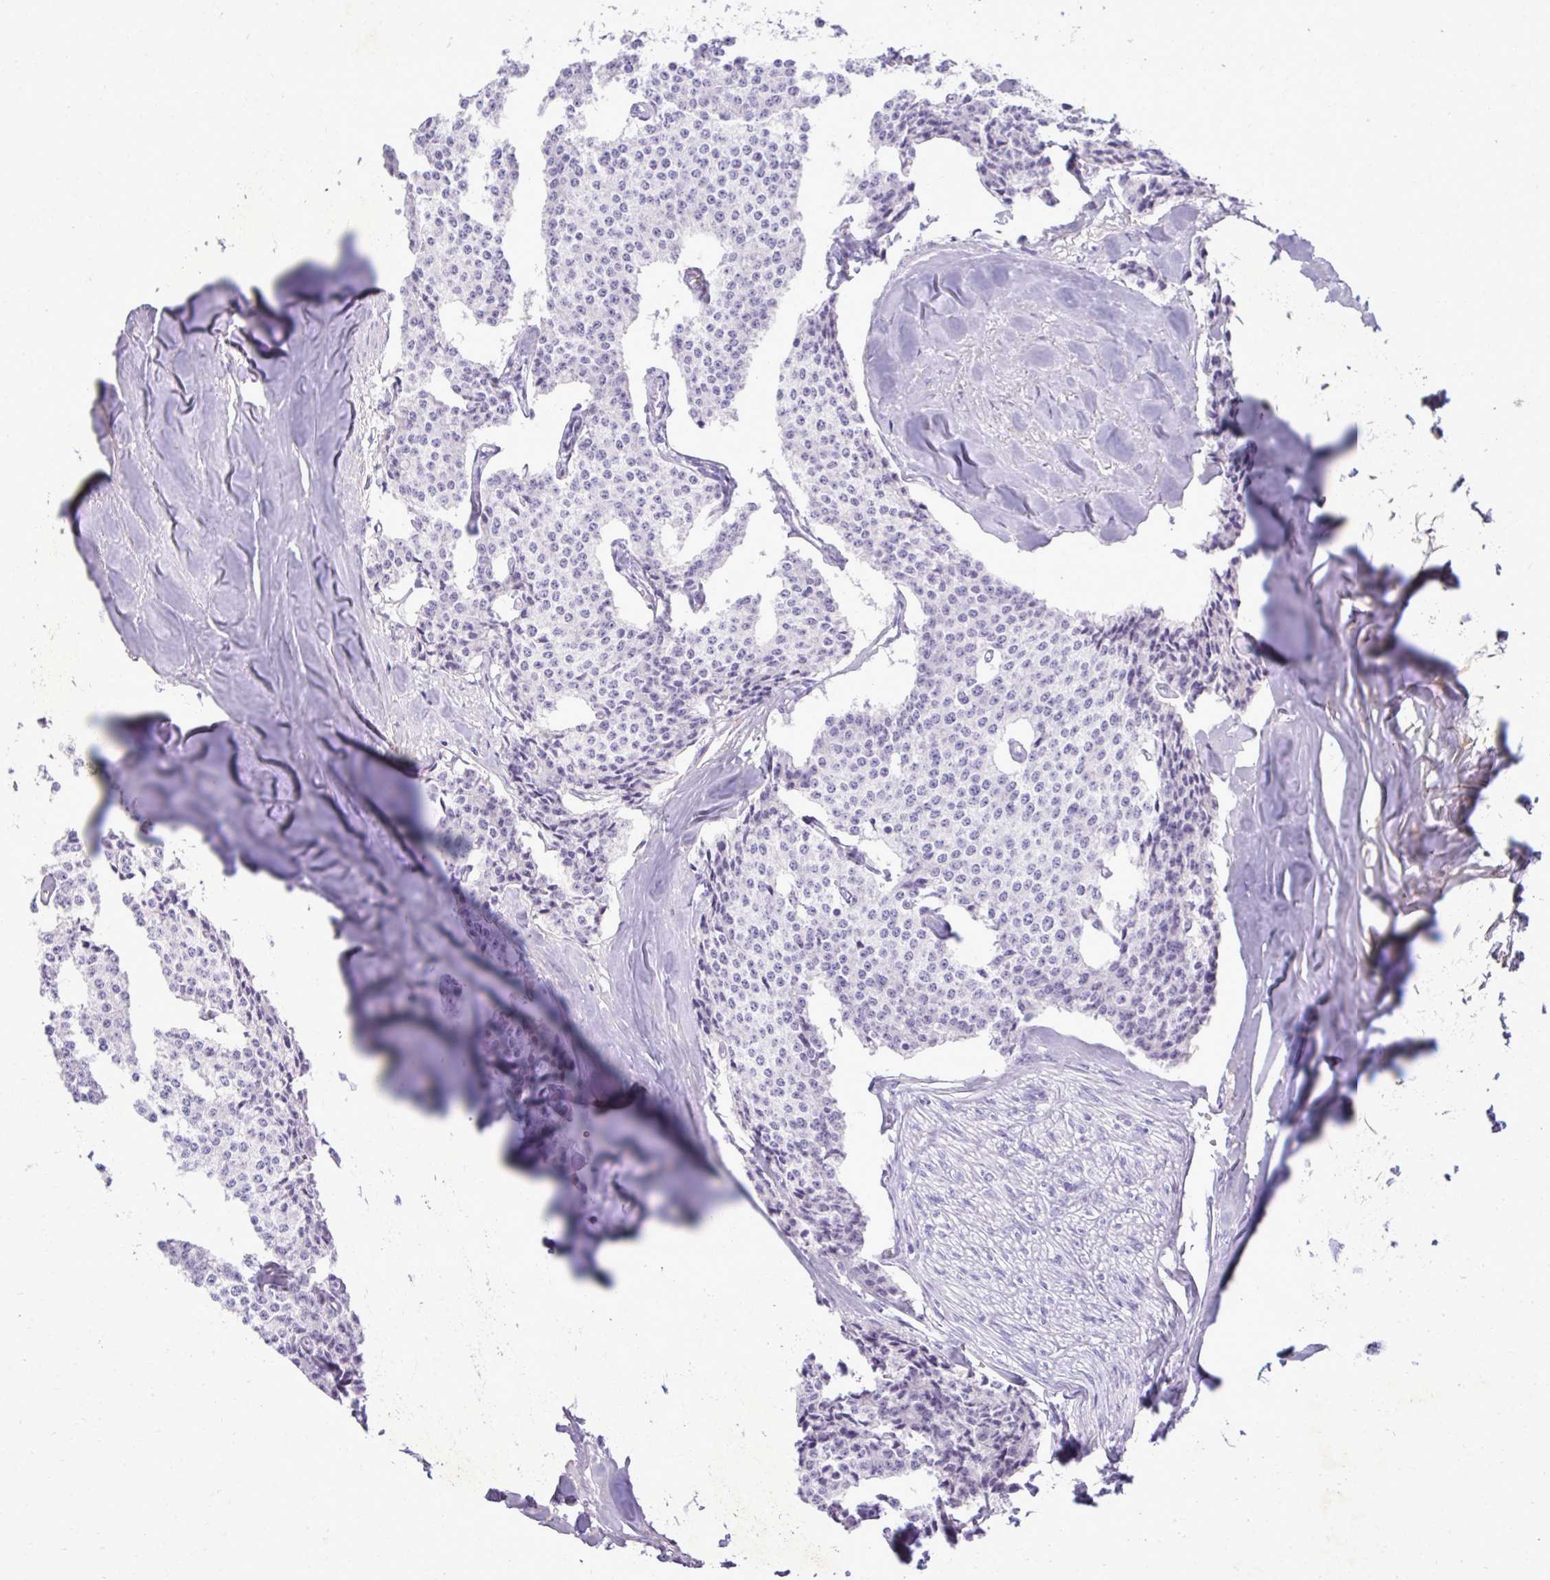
{"staining": {"intensity": "negative", "quantity": "none", "location": "none"}, "tissue": "carcinoid", "cell_type": "Tumor cells", "image_type": "cancer", "snomed": [{"axis": "morphology", "description": "Carcinoid, malignant, NOS"}, {"axis": "topography", "description": "Small intestine"}], "caption": "A photomicrograph of carcinoid stained for a protein demonstrates no brown staining in tumor cells.", "gene": "PITPNM3", "patient": {"sex": "female", "age": 64}}